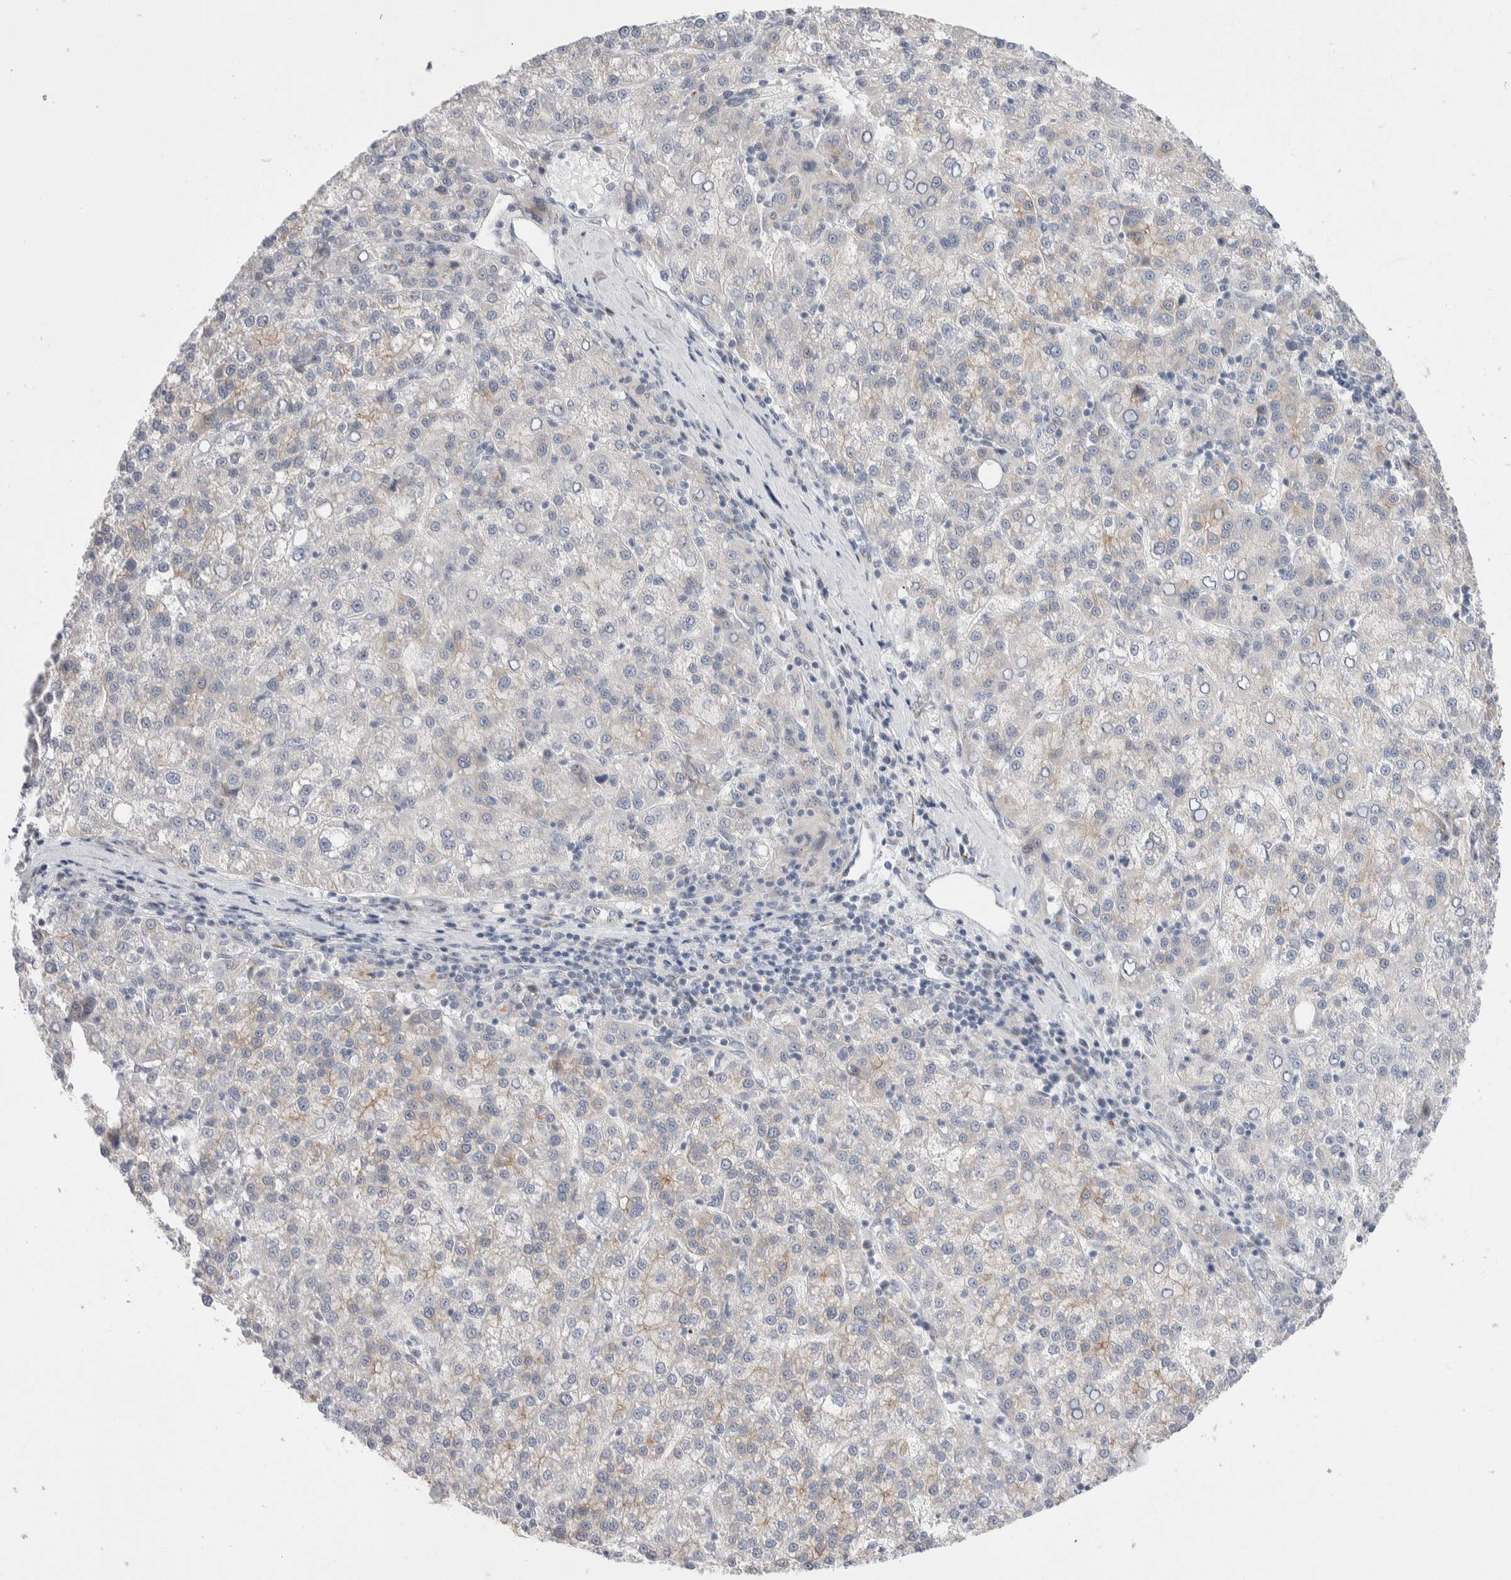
{"staining": {"intensity": "weak", "quantity": "<25%", "location": "cytoplasmic/membranous"}, "tissue": "liver cancer", "cell_type": "Tumor cells", "image_type": "cancer", "snomed": [{"axis": "morphology", "description": "Carcinoma, Hepatocellular, NOS"}, {"axis": "topography", "description": "Liver"}], "caption": "The image demonstrates no staining of tumor cells in liver cancer (hepatocellular carcinoma).", "gene": "C1orf112", "patient": {"sex": "female", "age": 58}}